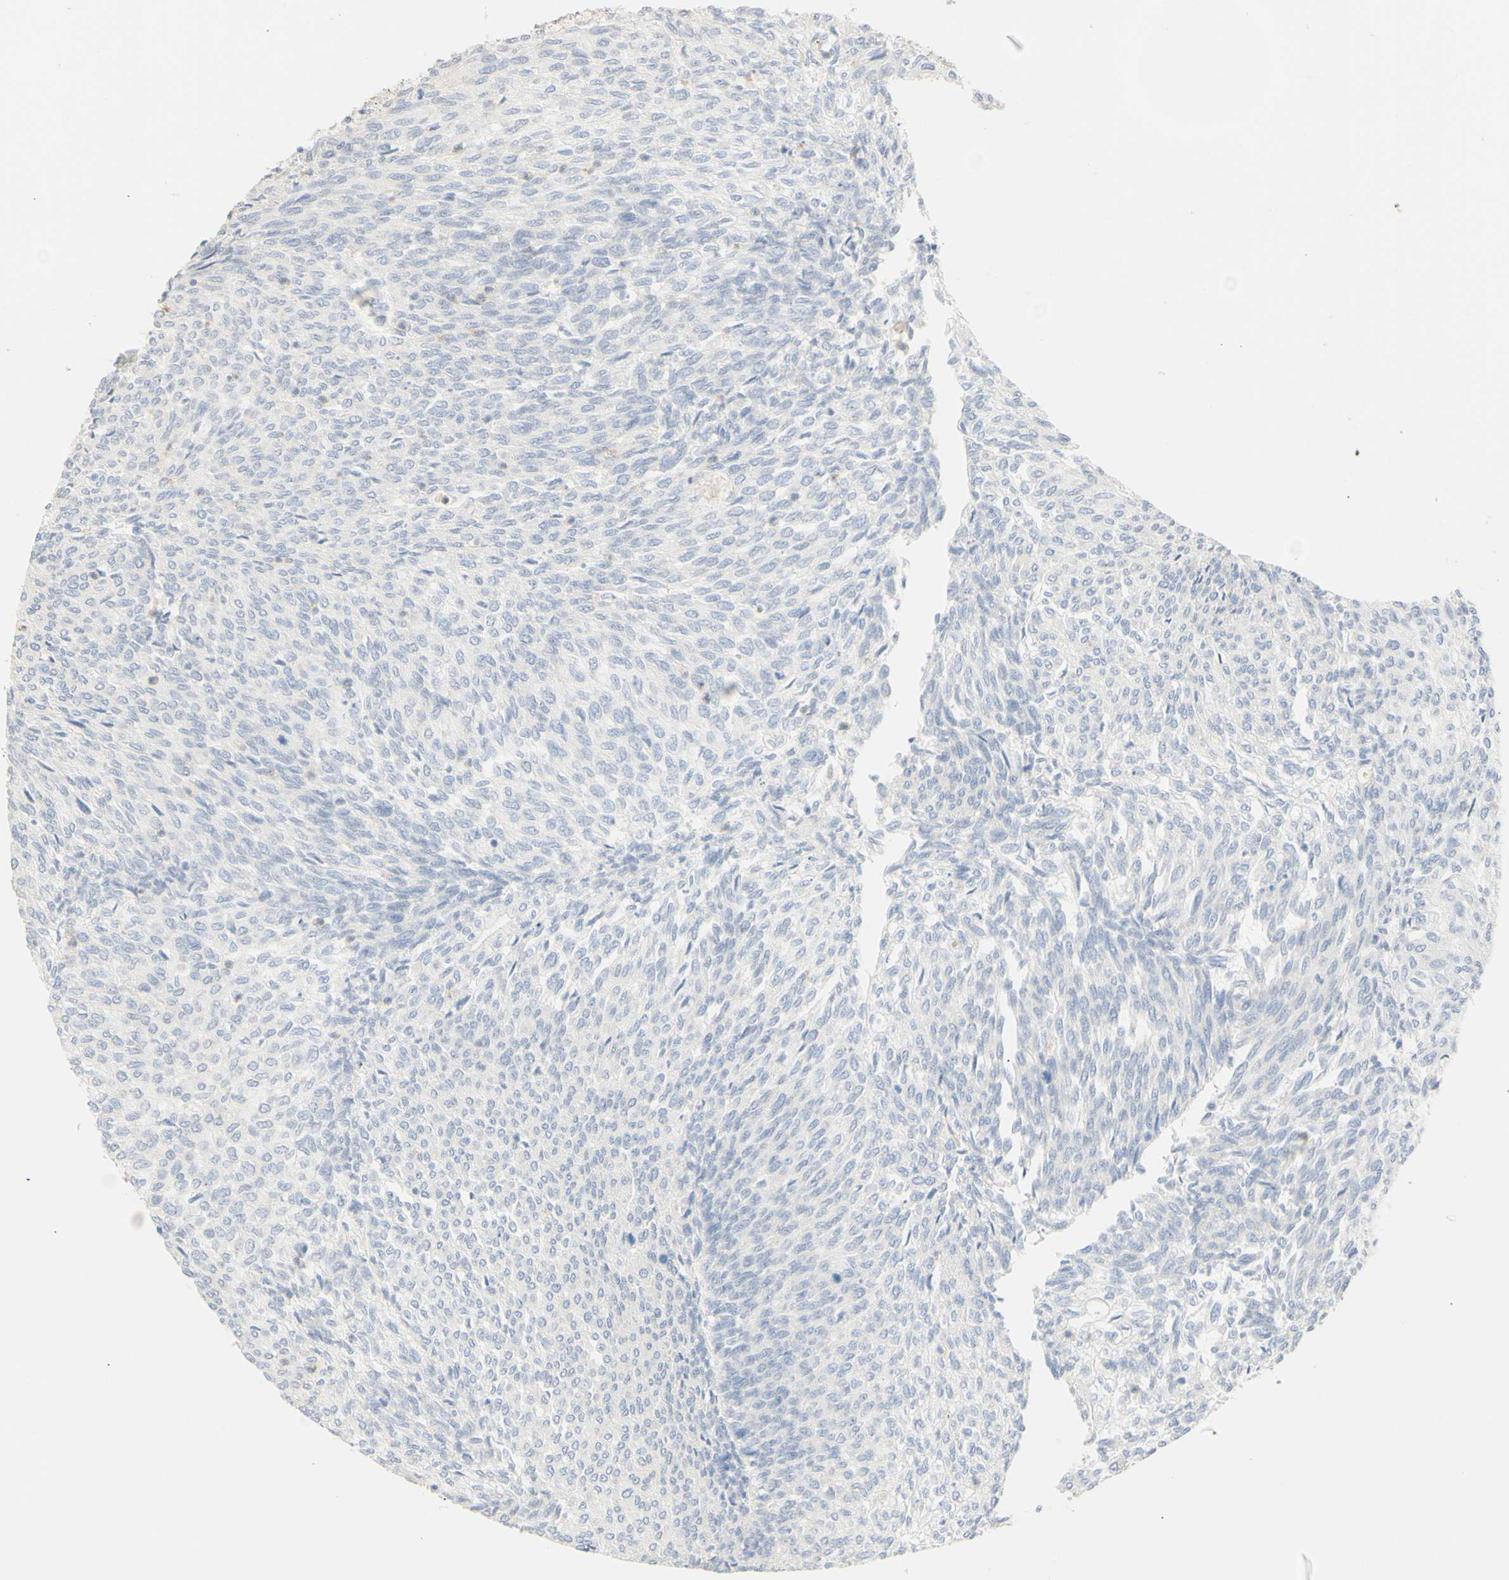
{"staining": {"intensity": "negative", "quantity": "none", "location": "none"}, "tissue": "urothelial cancer", "cell_type": "Tumor cells", "image_type": "cancer", "snomed": [{"axis": "morphology", "description": "Urothelial carcinoma, Low grade"}, {"axis": "topography", "description": "Urinary bladder"}], "caption": "Immunohistochemical staining of human low-grade urothelial carcinoma exhibits no significant positivity in tumor cells.", "gene": "B4GALNT3", "patient": {"sex": "female", "age": 79}}